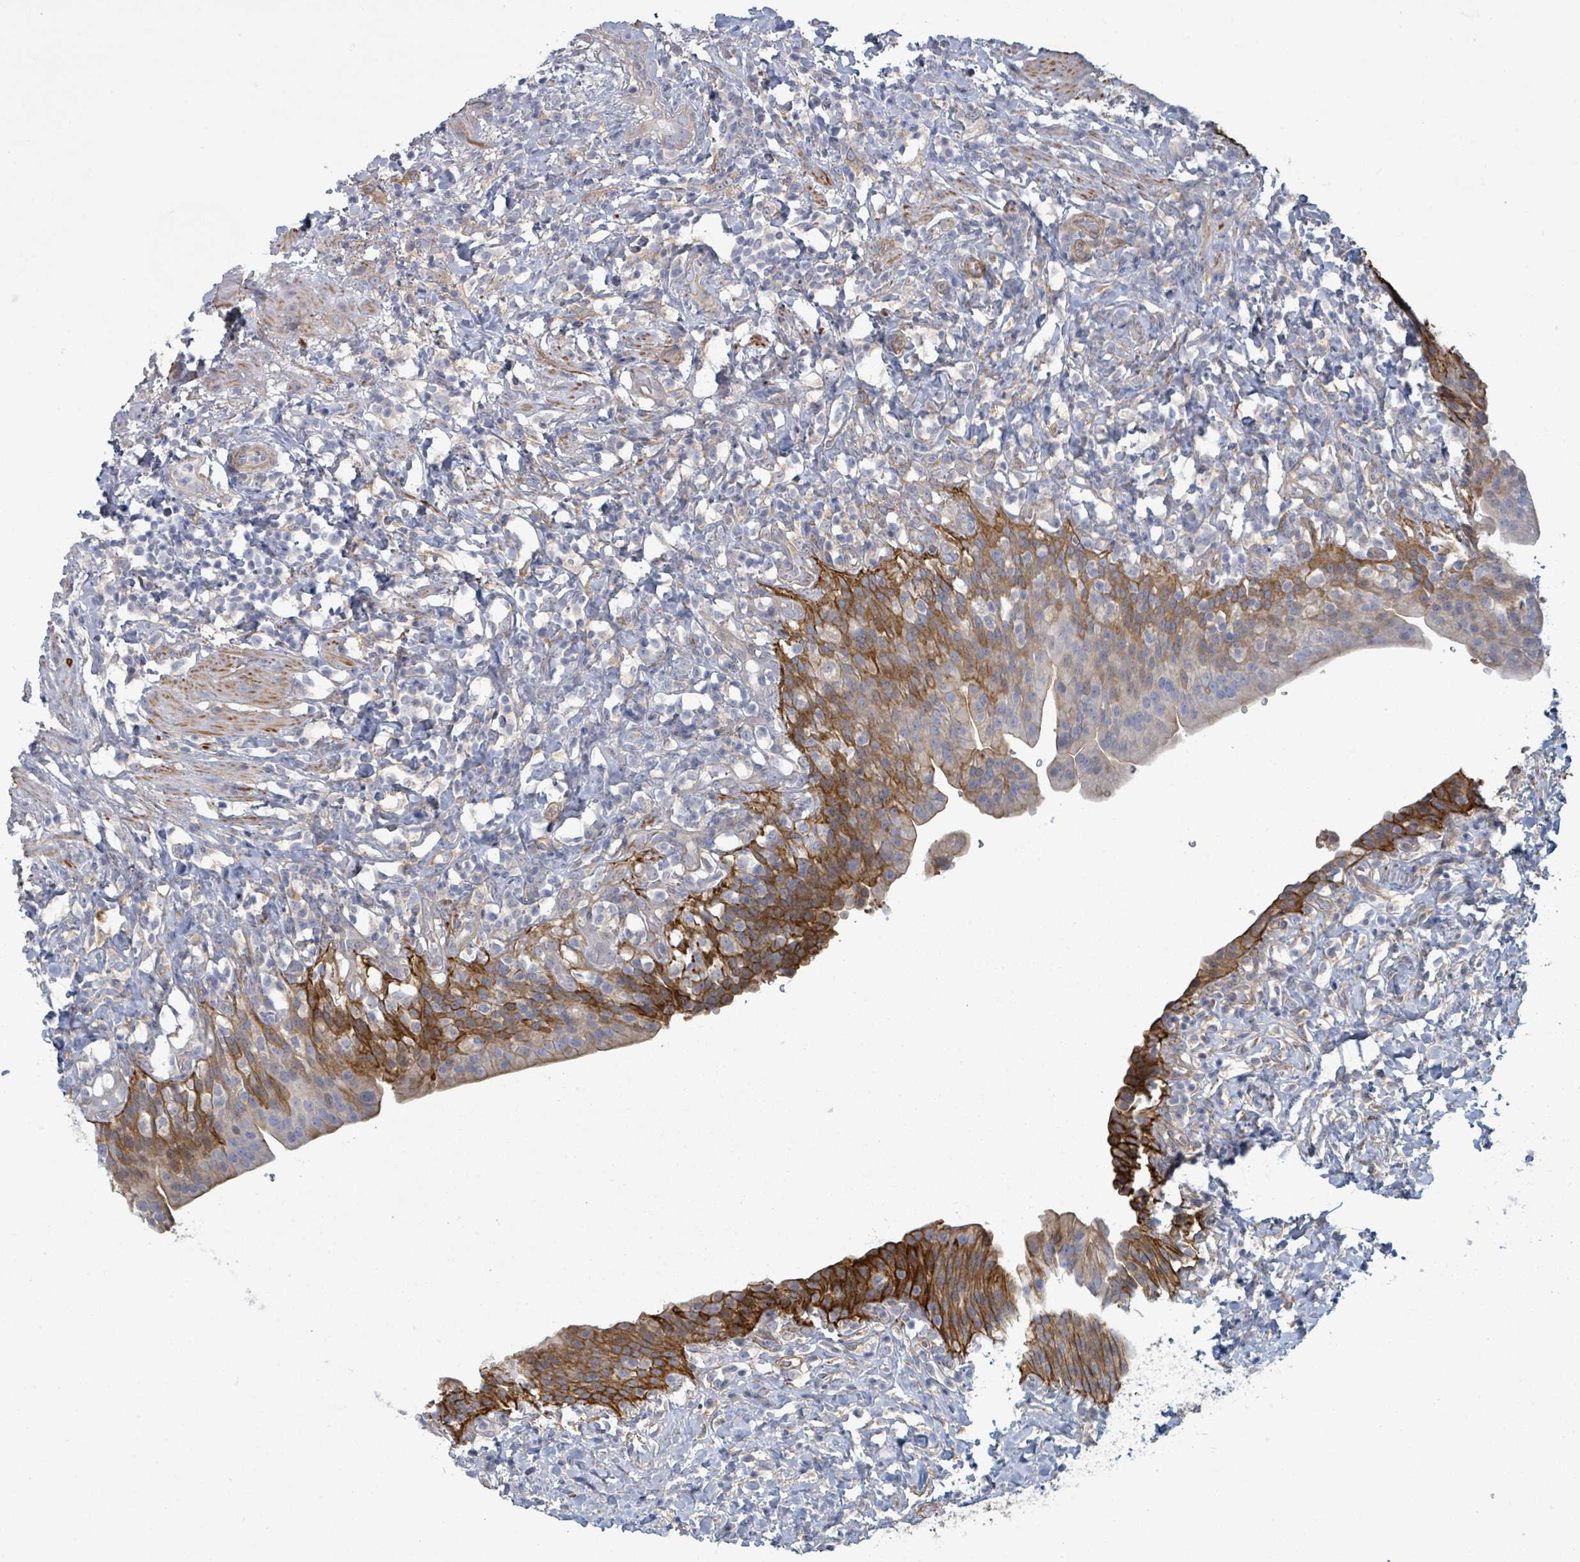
{"staining": {"intensity": "strong", "quantity": "25%-75%", "location": "cytoplasmic/membranous"}, "tissue": "urinary bladder", "cell_type": "Urothelial cells", "image_type": "normal", "snomed": [{"axis": "morphology", "description": "Normal tissue, NOS"}, {"axis": "morphology", "description": "Inflammation, NOS"}, {"axis": "topography", "description": "Urinary bladder"}], "caption": "This is an image of IHC staining of unremarkable urinary bladder, which shows strong positivity in the cytoplasmic/membranous of urothelial cells.", "gene": "COL13A1", "patient": {"sex": "male", "age": 64}}